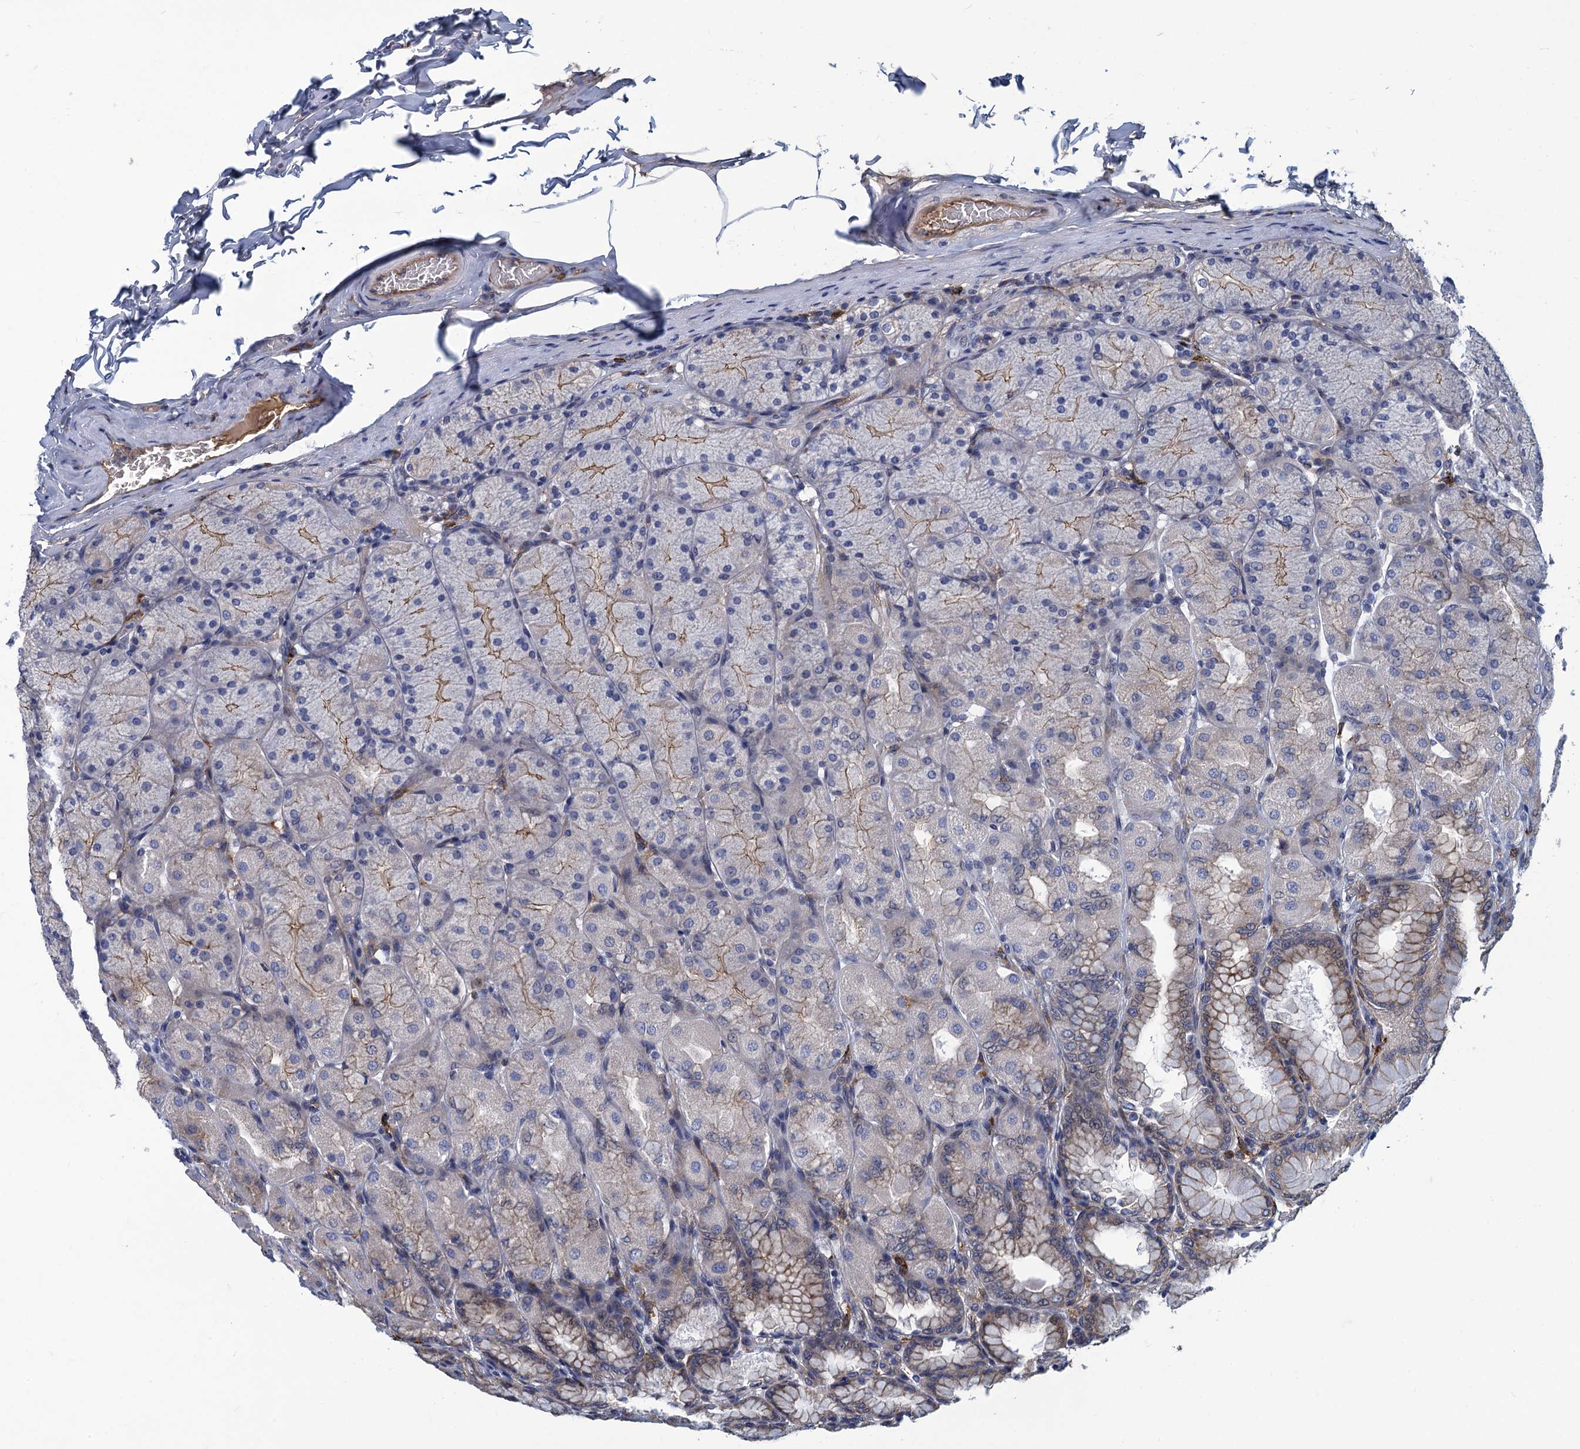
{"staining": {"intensity": "strong", "quantity": "<25%", "location": "cytoplasmic/membranous"}, "tissue": "stomach", "cell_type": "Glandular cells", "image_type": "normal", "snomed": [{"axis": "morphology", "description": "Normal tissue, NOS"}, {"axis": "topography", "description": "Stomach, upper"}], "caption": "Immunohistochemistry (IHC) of normal human stomach reveals medium levels of strong cytoplasmic/membranous positivity in approximately <25% of glandular cells.", "gene": "DNHD1", "patient": {"sex": "female", "age": 56}}